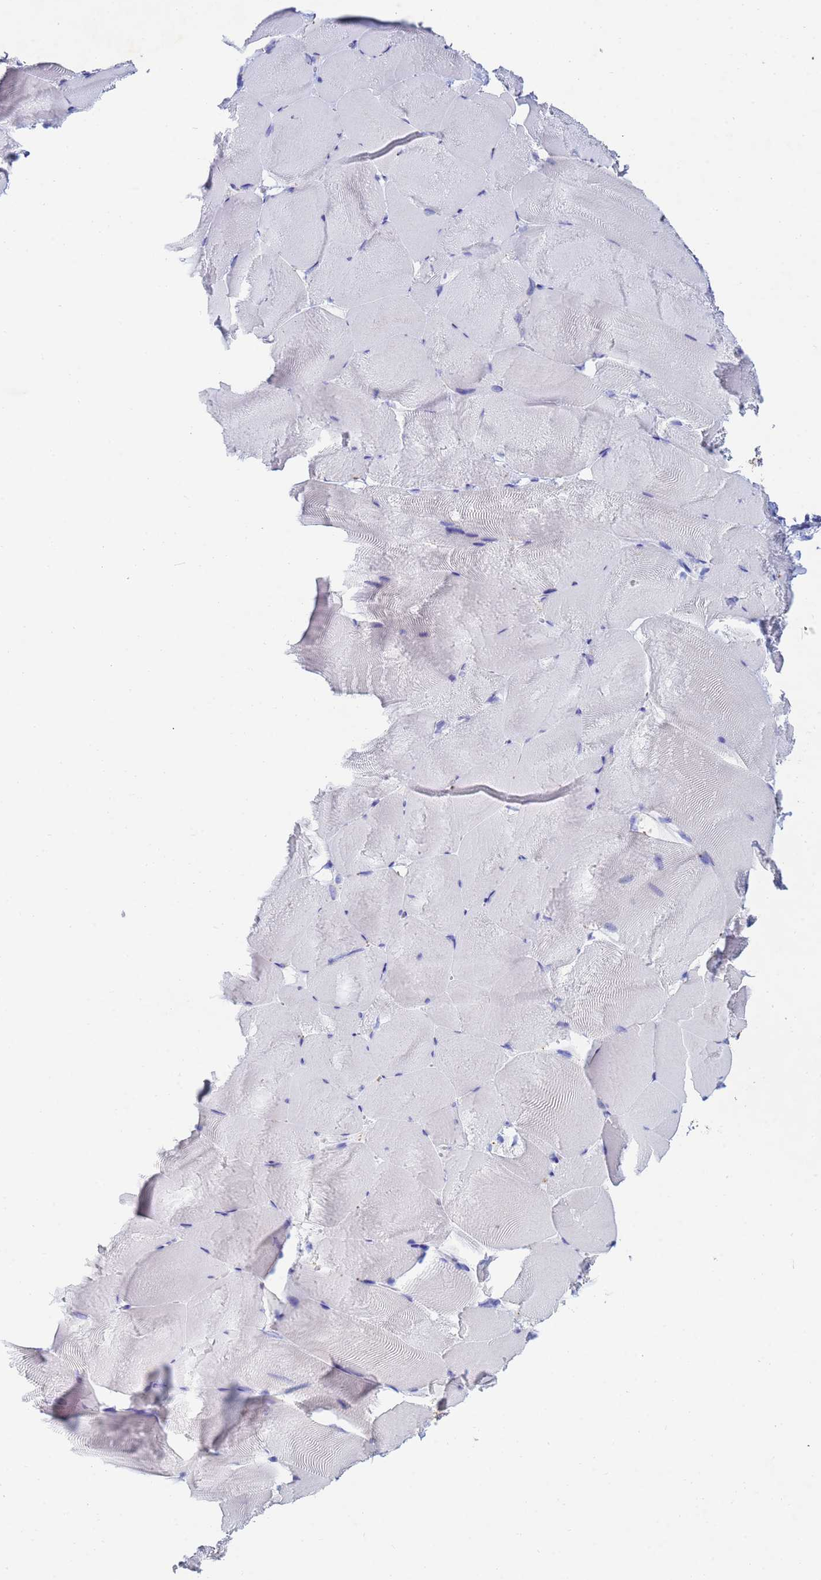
{"staining": {"intensity": "negative", "quantity": "none", "location": "none"}, "tissue": "skeletal muscle", "cell_type": "Myocytes", "image_type": "normal", "snomed": [{"axis": "morphology", "description": "Normal tissue, NOS"}, {"axis": "topography", "description": "Skeletal muscle"}], "caption": "DAB (3,3'-diaminobenzidine) immunohistochemical staining of unremarkable skeletal muscle exhibits no significant staining in myocytes.", "gene": "CSTB", "patient": {"sex": "female", "age": 64}}